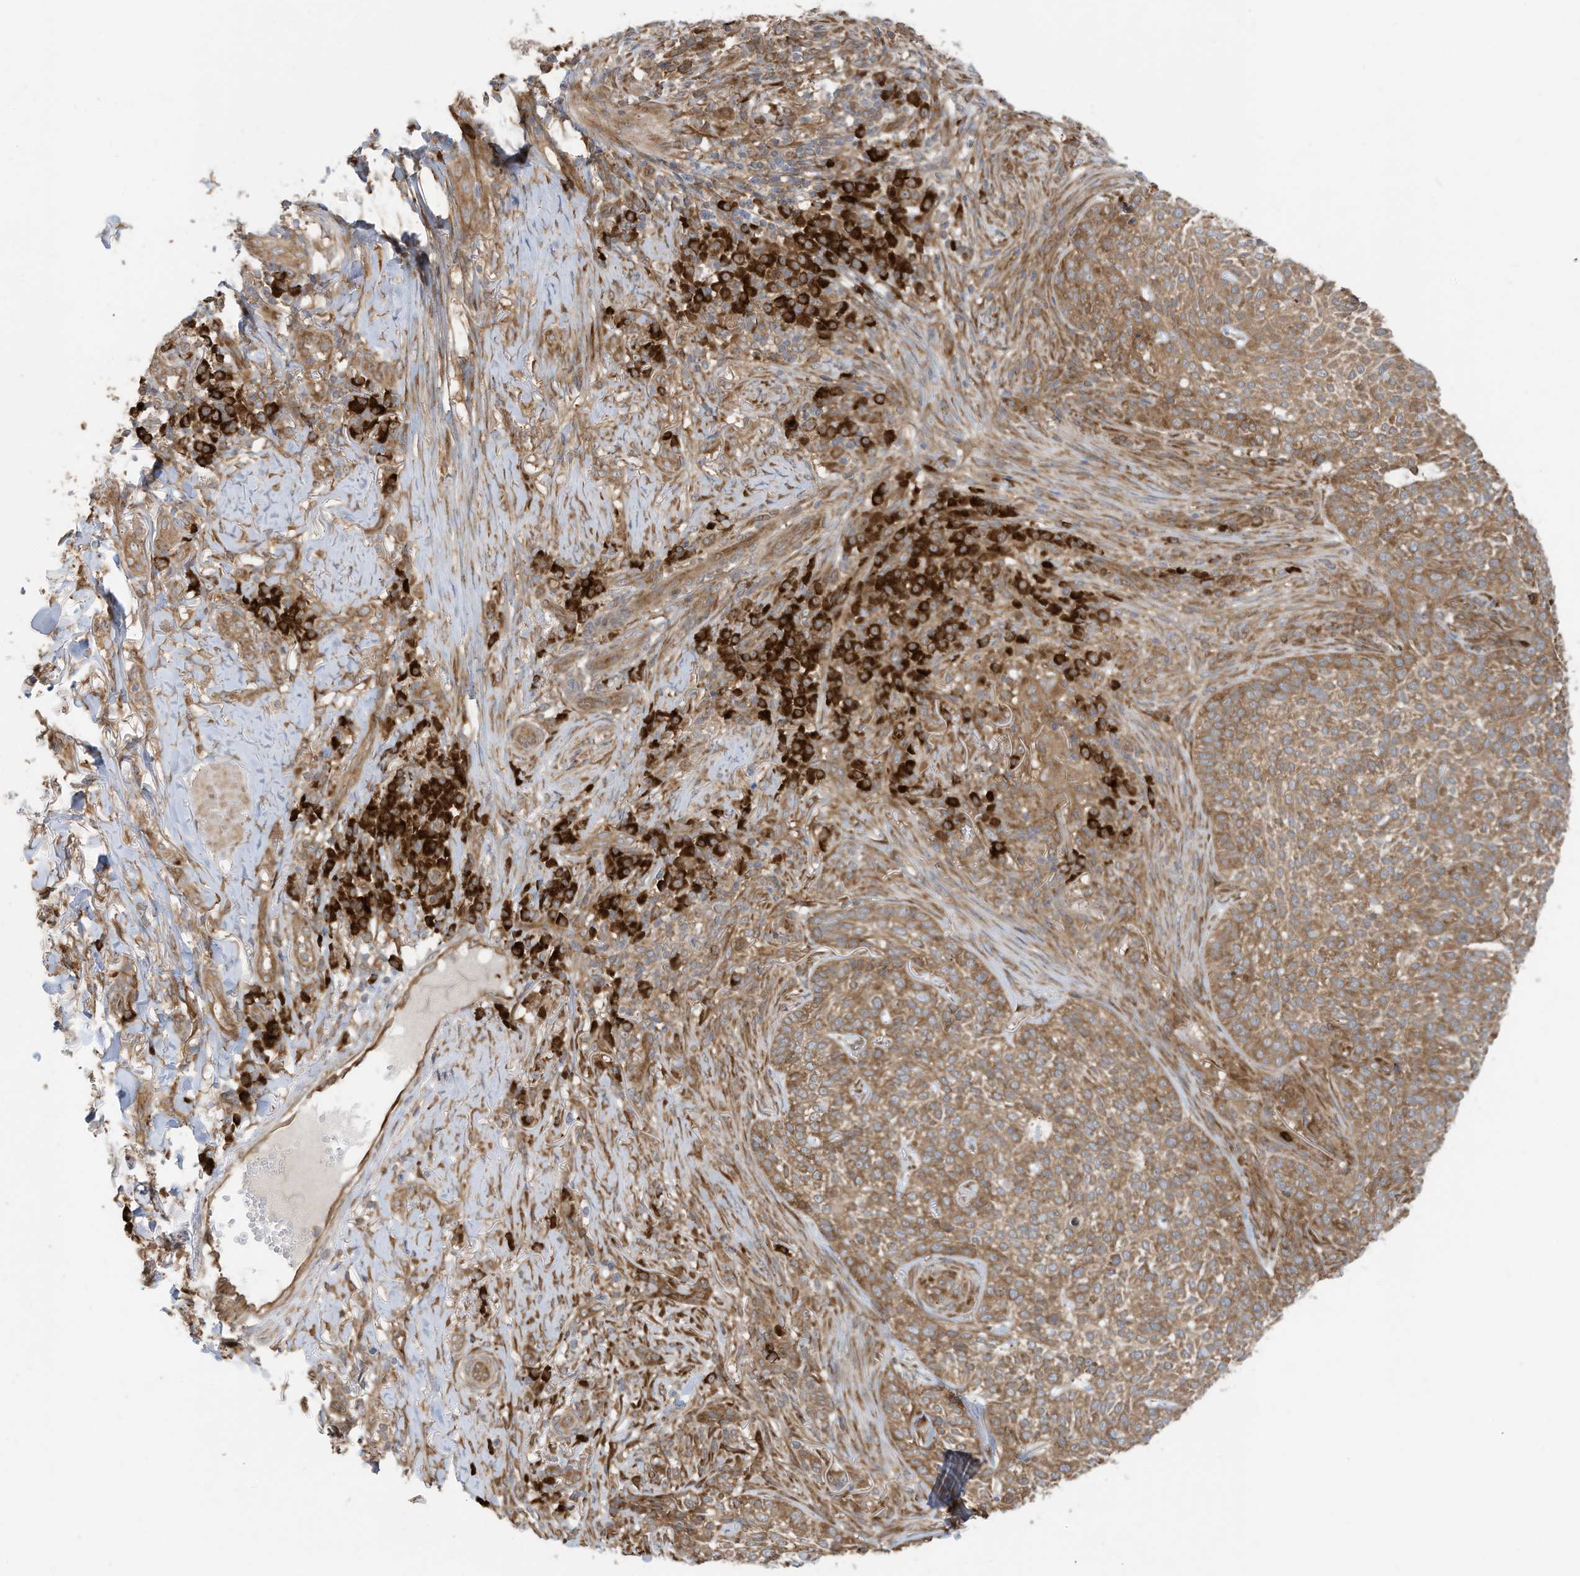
{"staining": {"intensity": "moderate", "quantity": ">75%", "location": "cytoplasmic/membranous"}, "tissue": "skin cancer", "cell_type": "Tumor cells", "image_type": "cancer", "snomed": [{"axis": "morphology", "description": "Basal cell carcinoma"}, {"axis": "topography", "description": "Skin"}], "caption": "A high-resolution photomicrograph shows immunohistochemistry (IHC) staining of skin cancer, which displays moderate cytoplasmic/membranous positivity in approximately >75% of tumor cells.", "gene": "USE1", "patient": {"sex": "female", "age": 64}}